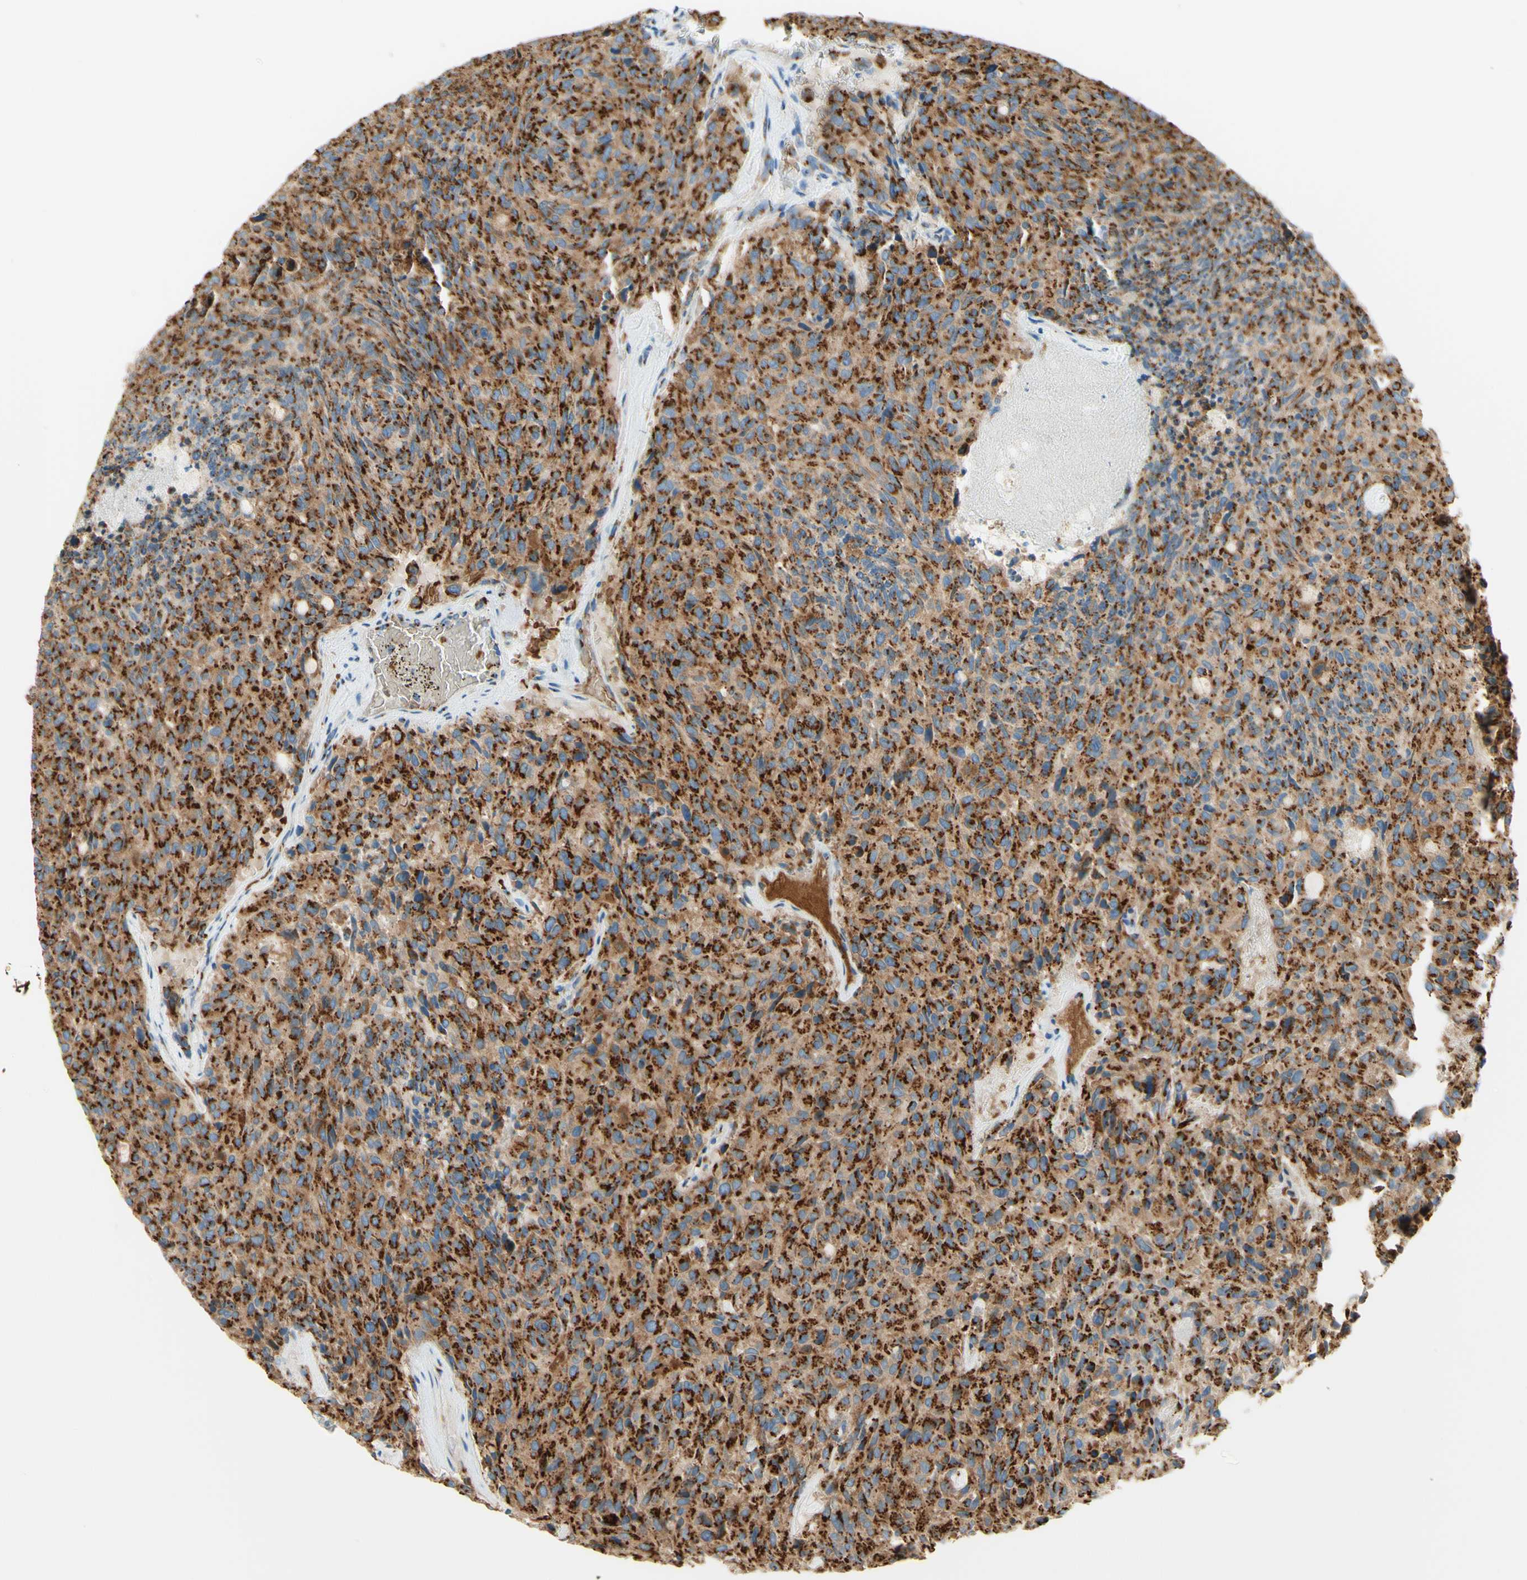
{"staining": {"intensity": "strong", "quantity": ">75%", "location": "cytoplasmic/membranous"}, "tissue": "carcinoid", "cell_type": "Tumor cells", "image_type": "cancer", "snomed": [{"axis": "morphology", "description": "Carcinoid, malignant, NOS"}, {"axis": "topography", "description": "Pancreas"}], "caption": "Approximately >75% of tumor cells in malignant carcinoid exhibit strong cytoplasmic/membranous protein staining as visualized by brown immunohistochemical staining.", "gene": "GOLGB1", "patient": {"sex": "female", "age": 54}}